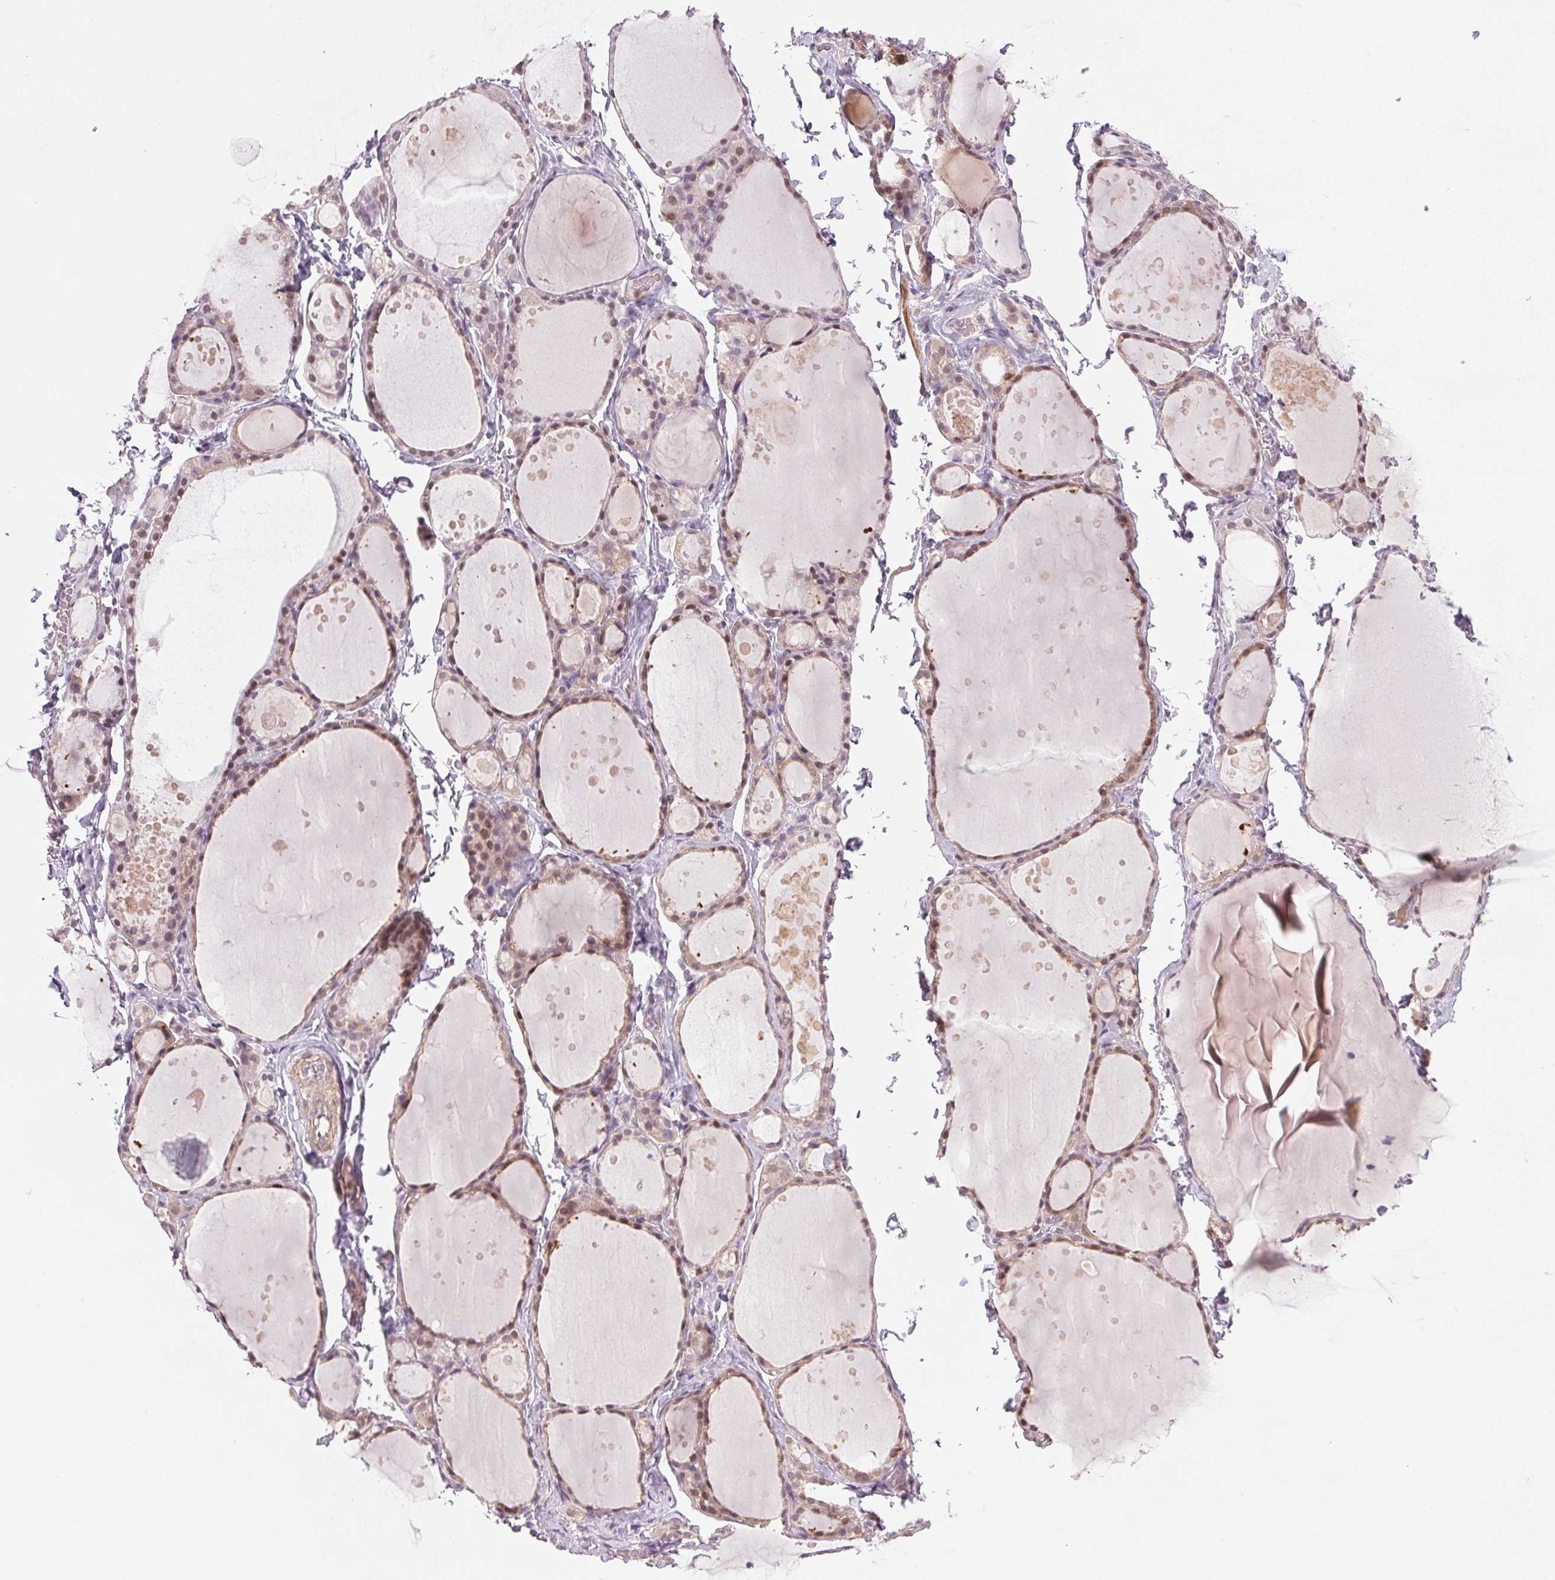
{"staining": {"intensity": "weak", "quantity": "25%-75%", "location": "cytoplasmic/membranous"}, "tissue": "thyroid gland", "cell_type": "Glandular cells", "image_type": "normal", "snomed": [{"axis": "morphology", "description": "Normal tissue, NOS"}, {"axis": "topography", "description": "Thyroid gland"}], "caption": "A low amount of weak cytoplasmic/membranous staining is identified in about 25%-75% of glandular cells in unremarkable thyroid gland. (DAB (3,3'-diaminobenzidine) IHC with brightfield microscopy, high magnification).", "gene": "HHLA2", "patient": {"sex": "male", "age": 68}}